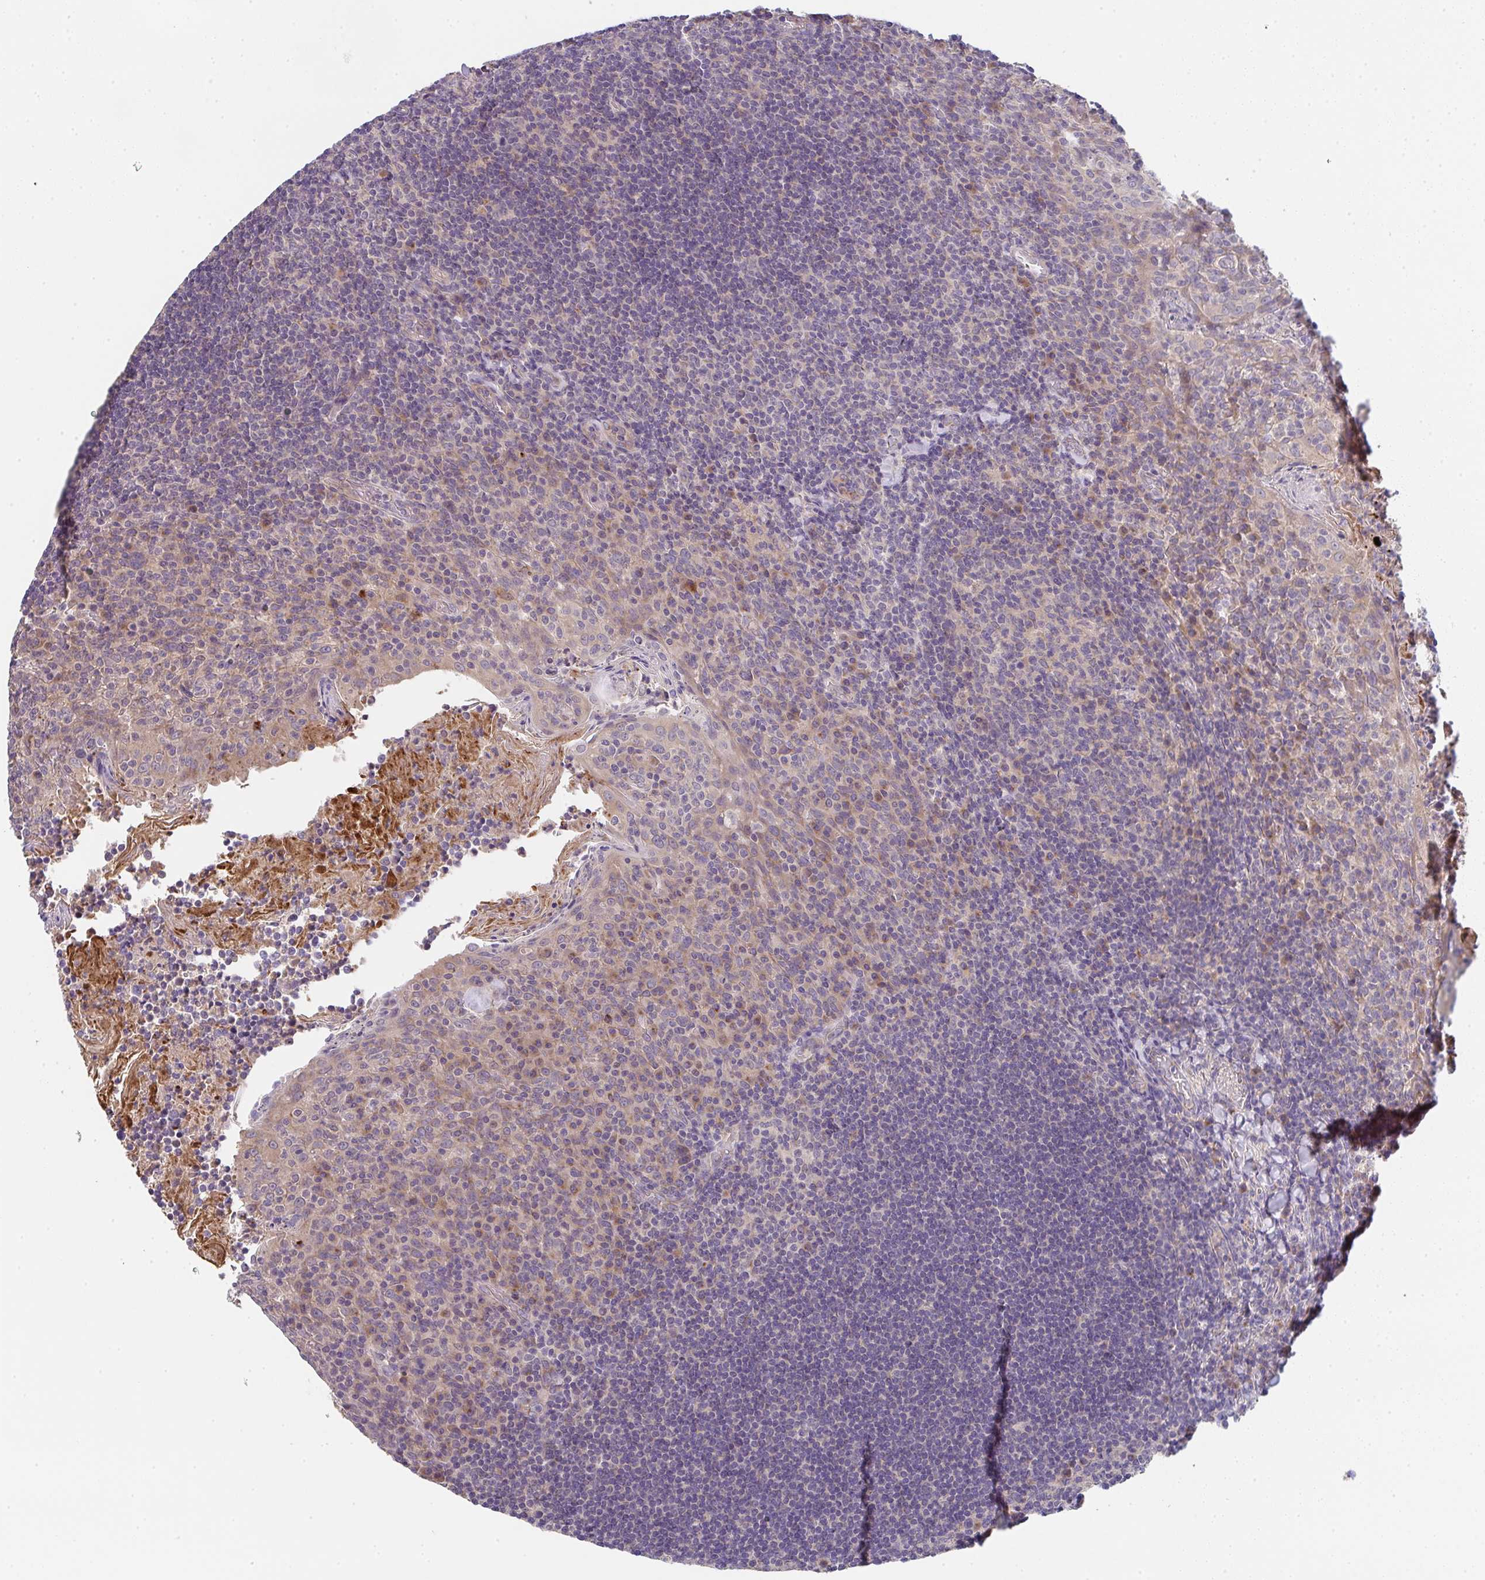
{"staining": {"intensity": "negative", "quantity": "none", "location": "none"}, "tissue": "tonsil", "cell_type": "Germinal center cells", "image_type": "normal", "snomed": [{"axis": "morphology", "description": "Normal tissue, NOS"}, {"axis": "topography", "description": "Tonsil"}], "caption": "The micrograph reveals no staining of germinal center cells in benign tonsil. (DAB (3,3'-diaminobenzidine) immunohistochemistry (IHC) with hematoxylin counter stain).", "gene": "TSPAN31", "patient": {"sex": "female", "age": 10}}